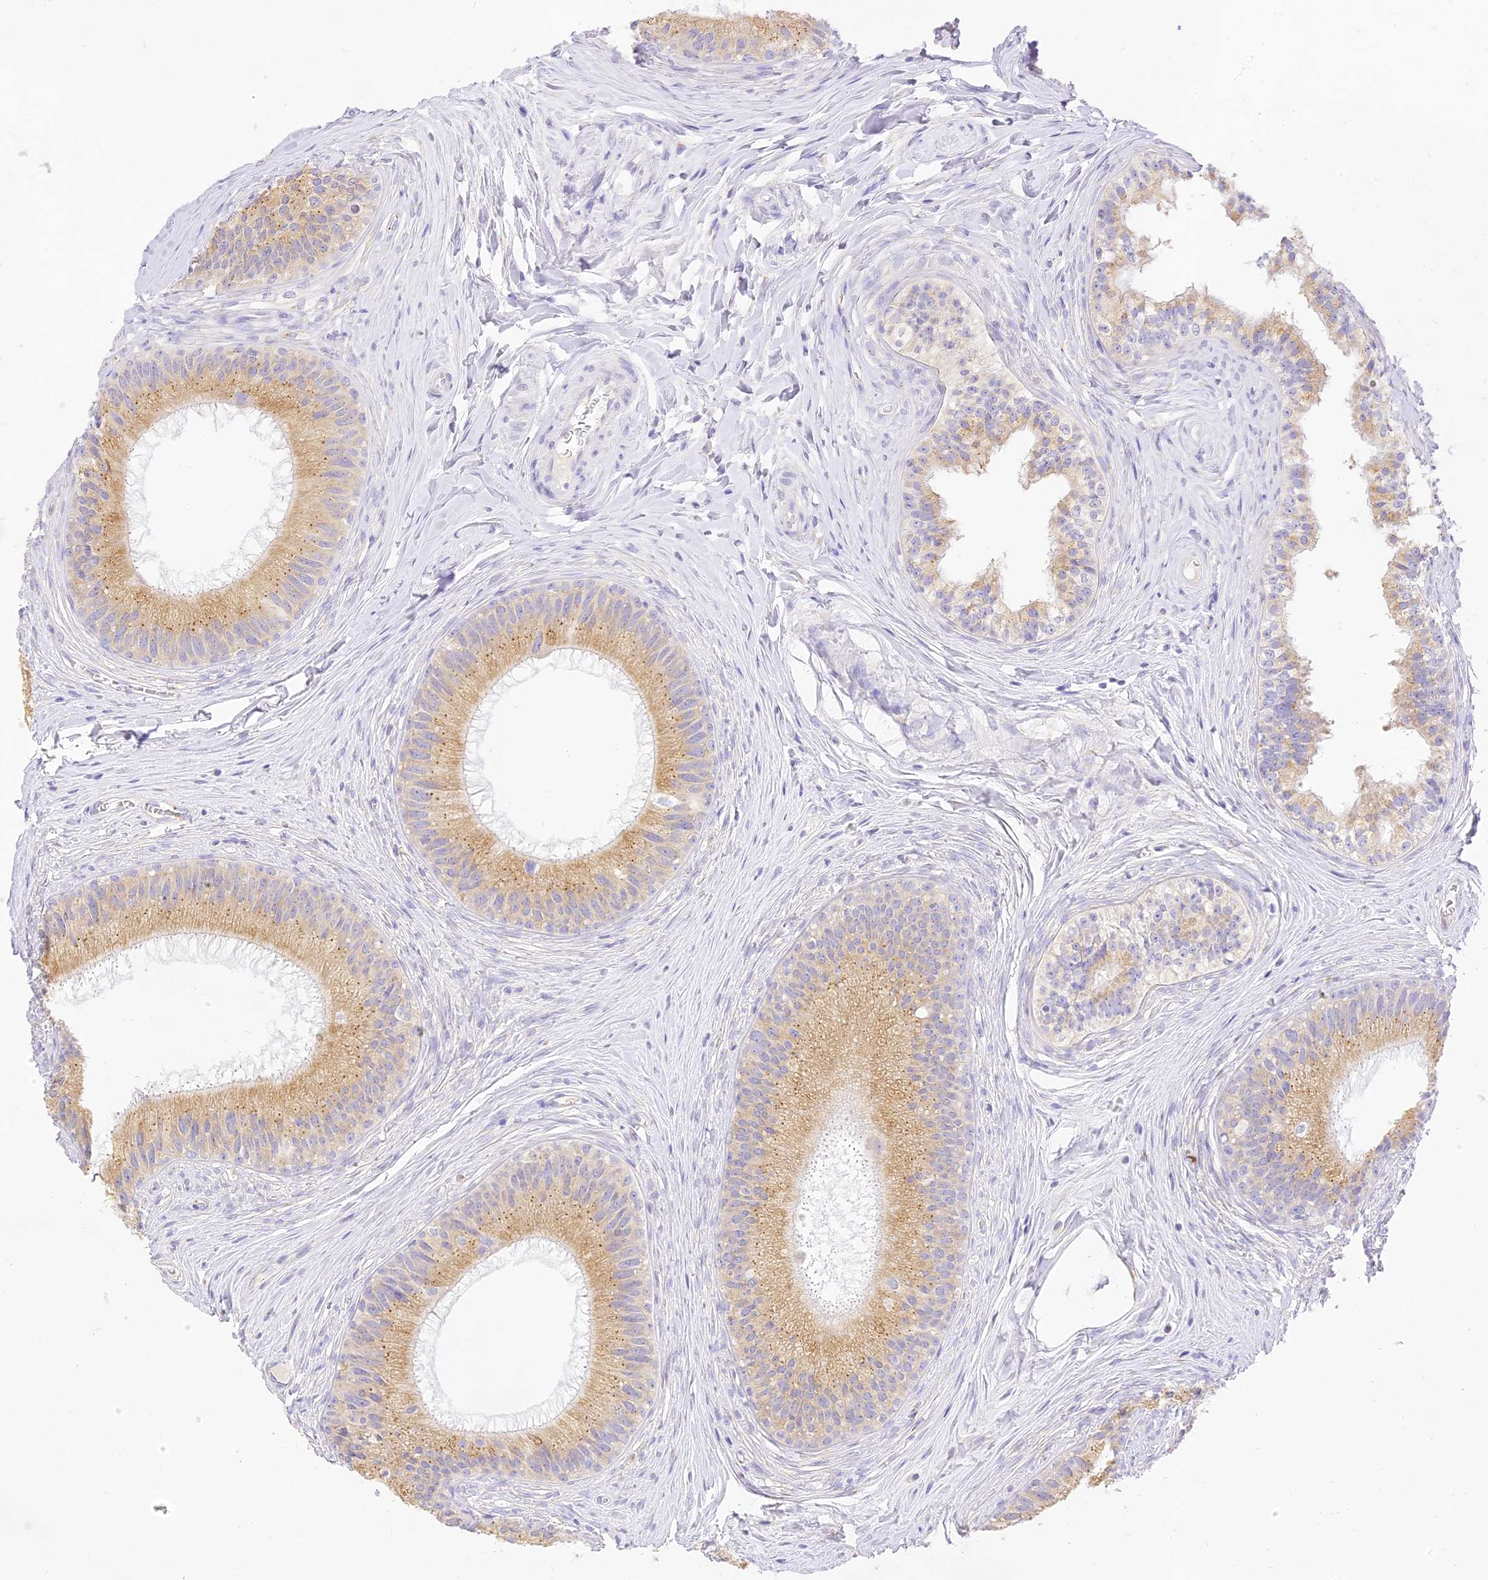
{"staining": {"intensity": "moderate", "quantity": ">75%", "location": "cytoplasmic/membranous"}, "tissue": "epididymis", "cell_type": "Glandular cells", "image_type": "normal", "snomed": [{"axis": "morphology", "description": "Normal tissue, NOS"}, {"axis": "topography", "description": "Epididymis"}], "caption": "This is a micrograph of immunohistochemistry (IHC) staining of benign epididymis, which shows moderate expression in the cytoplasmic/membranous of glandular cells.", "gene": "SEC13", "patient": {"sex": "male", "age": 27}}